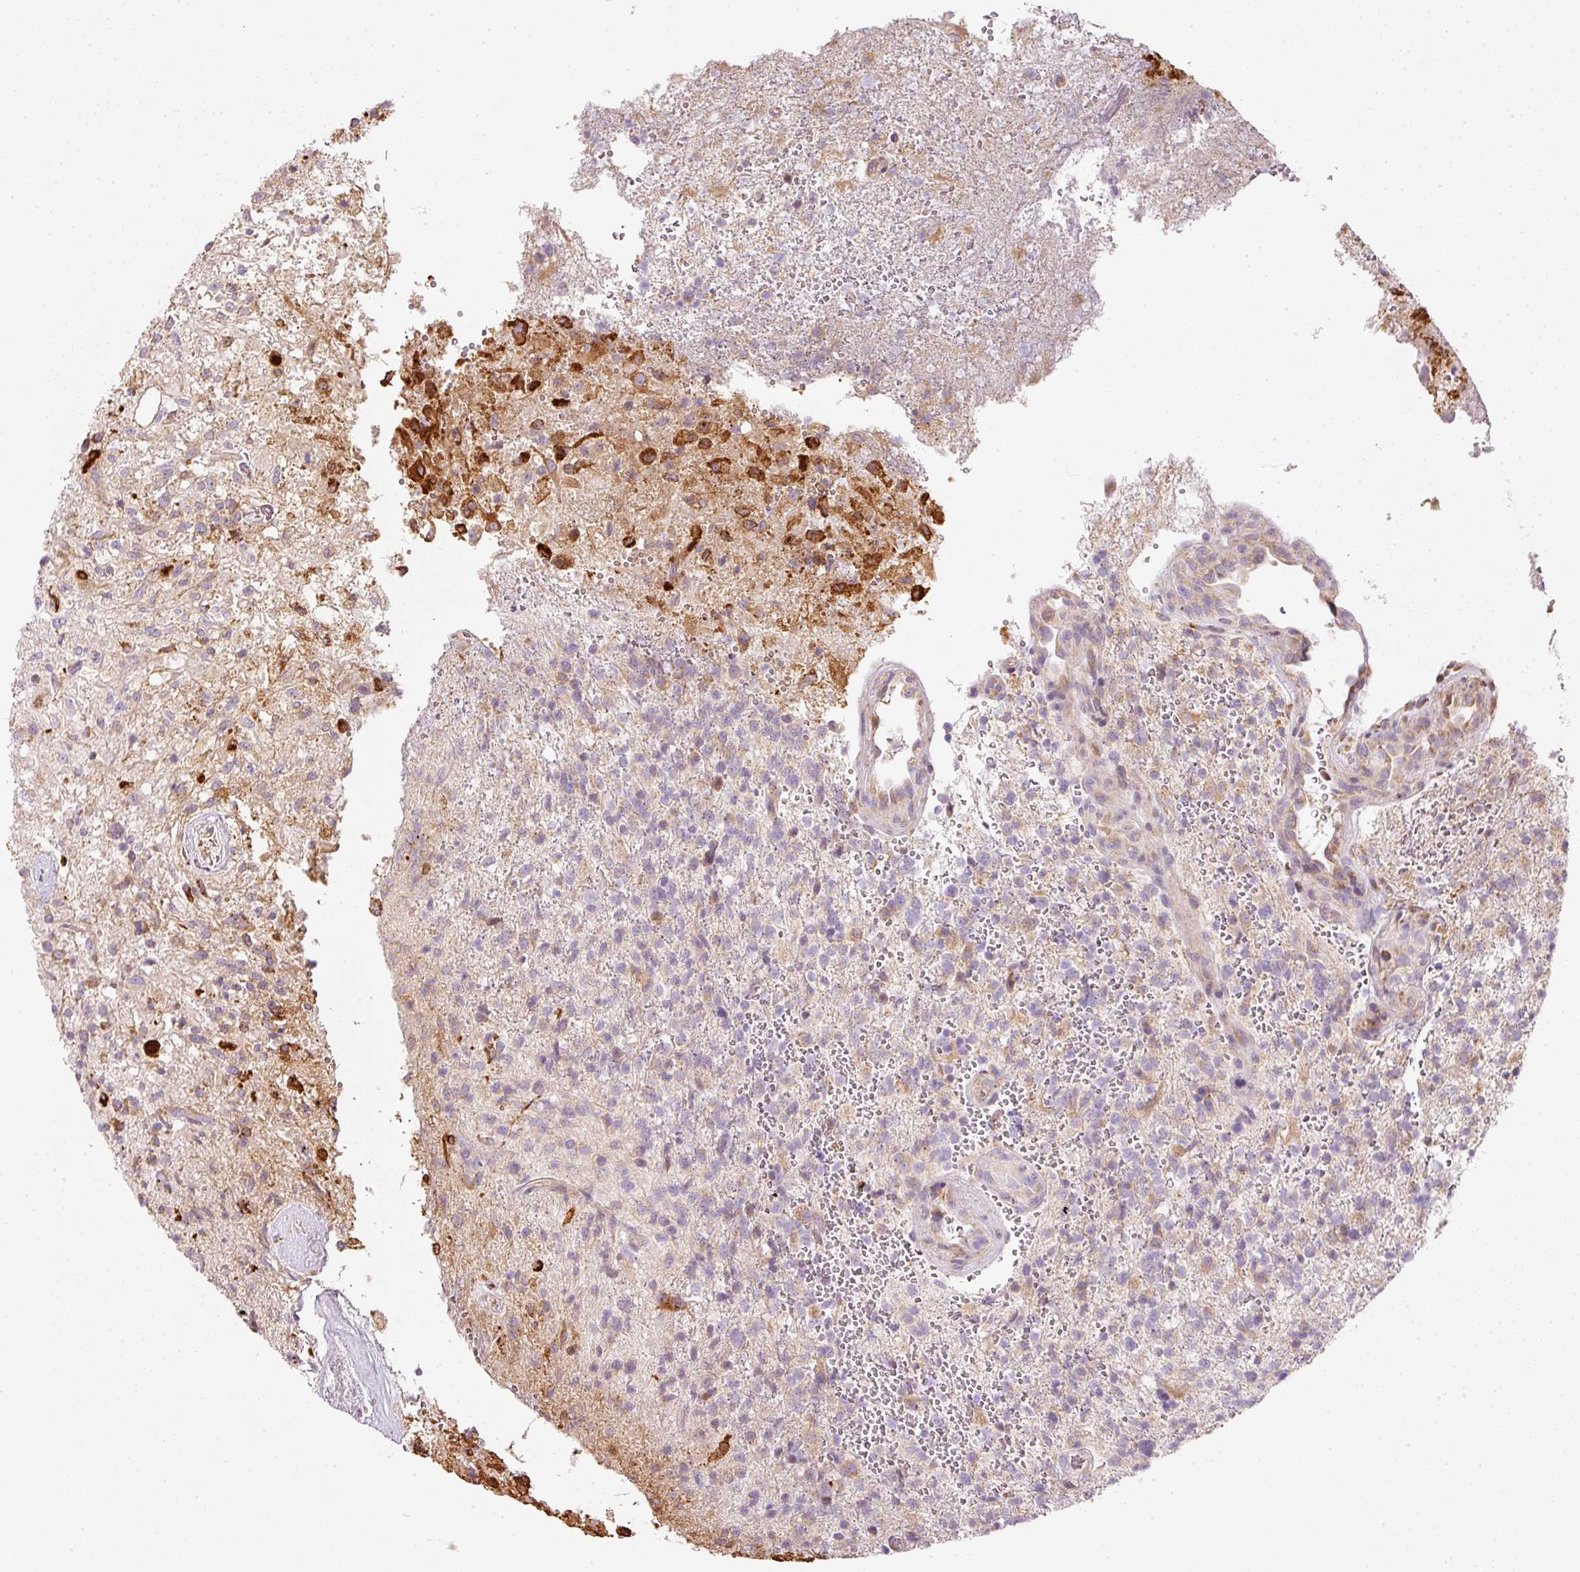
{"staining": {"intensity": "strong", "quantity": "<25%", "location": "cytoplasmic/membranous"}, "tissue": "glioma", "cell_type": "Tumor cells", "image_type": "cancer", "snomed": [{"axis": "morphology", "description": "Glioma, malignant, High grade"}, {"axis": "topography", "description": "Brain"}], "caption": "Malignant high-grade glioma stained with a brown dye shows strong cytoplasmic/membranous positive staining in approximately <25% of tumor cells.", "gene": "MORN4", "patient": {"sex": "male", "age": 56}}